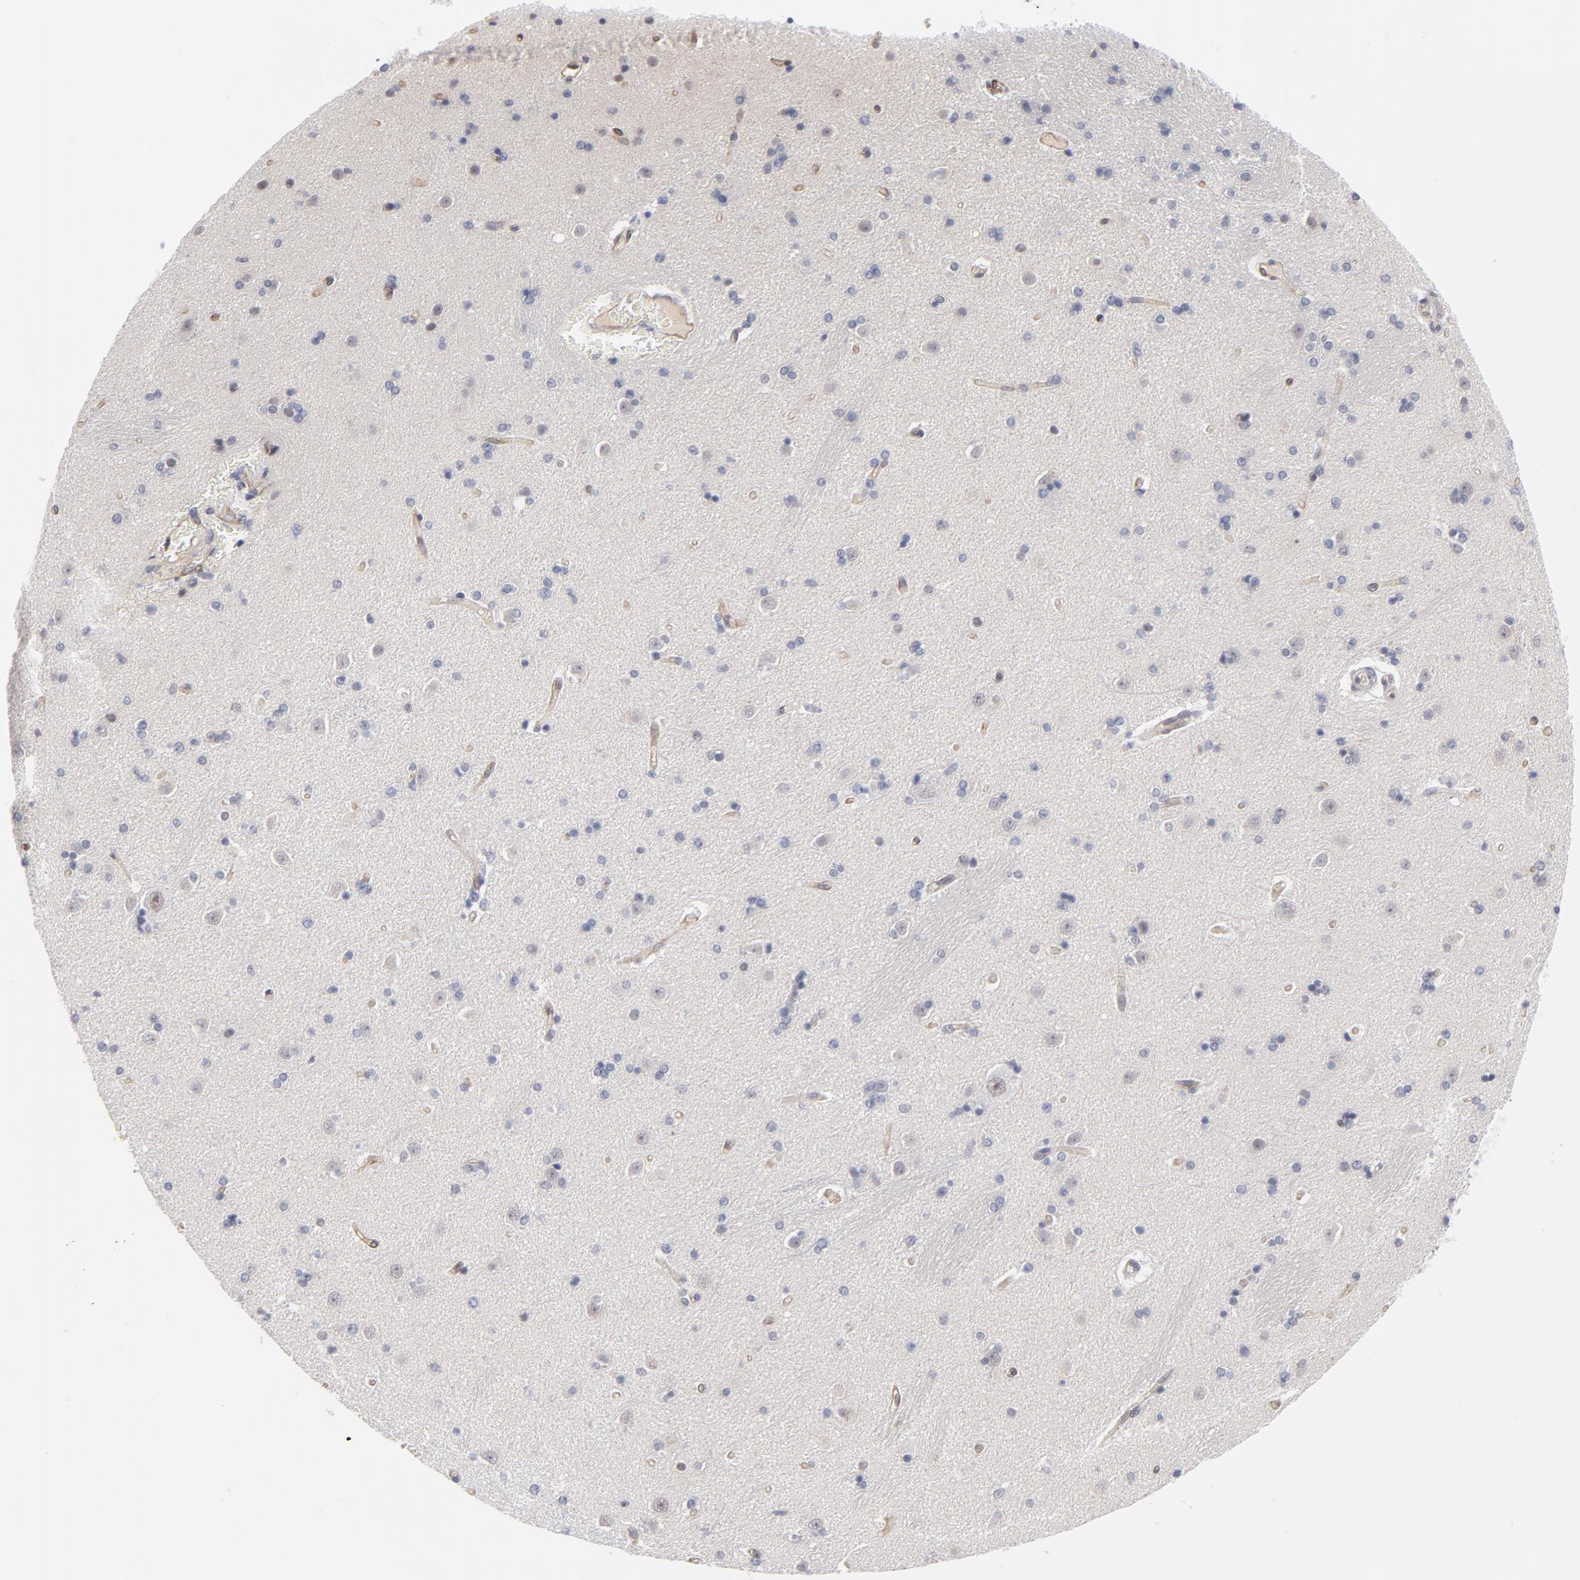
{"staining": {"intensity": "moderate", "quantity": "<25%", "location": "cytoplasmic/membranous"}, "tissue": "caudate", "cell_type": "Glial cells", "image_type": "normal", "snomed": [{"axis": "morphology", "description": "Normal tissue, NOS"}, {"axis": "topography", "description": "Lateral ventricle wall"}], "caption": "A low amount of moderate cytoplasmic/membranous expression is present in approximately <25% of glial cells in normal caudate.", "gene": "NBN", "patient": {"sex": "female", "age": 54}}